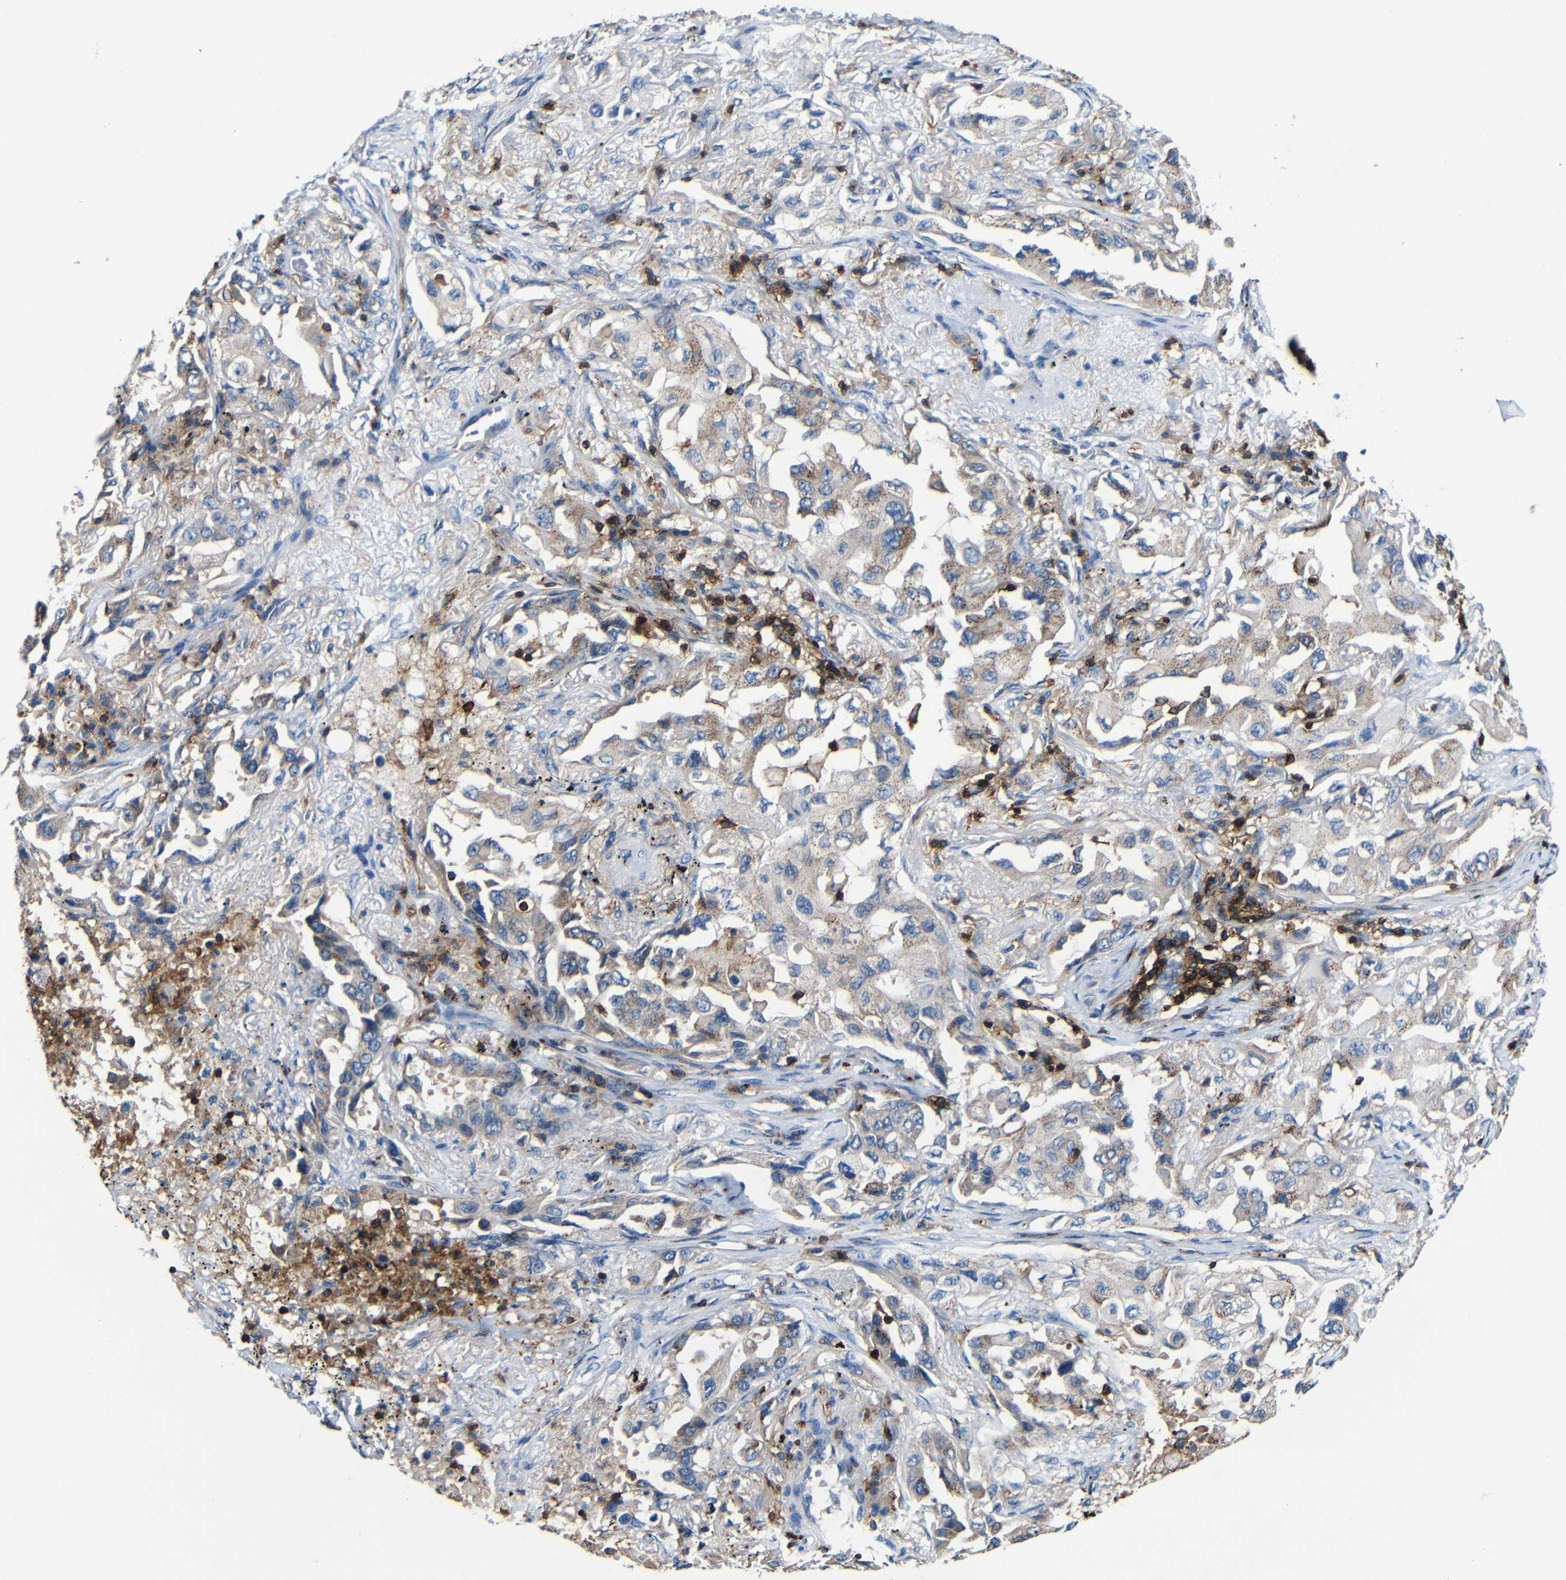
{"staining": {"intensity": "weak", "quantity": "25%-75%", "location": "cytoplasmic/membranous"}, "tissue": "lung cancer", "cell_type": "Tumor cells", "image_type": "cancer", "snomed": [{"axis": "morphology", "description": "Adenocarcinoma, NOS"}, {"axis": "topography", "description": "Lung"}], "caption": "Weak cytoplasmic/membranous expression for a protein is identified in about 25%-75% of tumor cells of lung cancer using immunohistochemistry (IHC).", "gene": "P2RY12", "patient": {"sex": "female", "age": 65}}